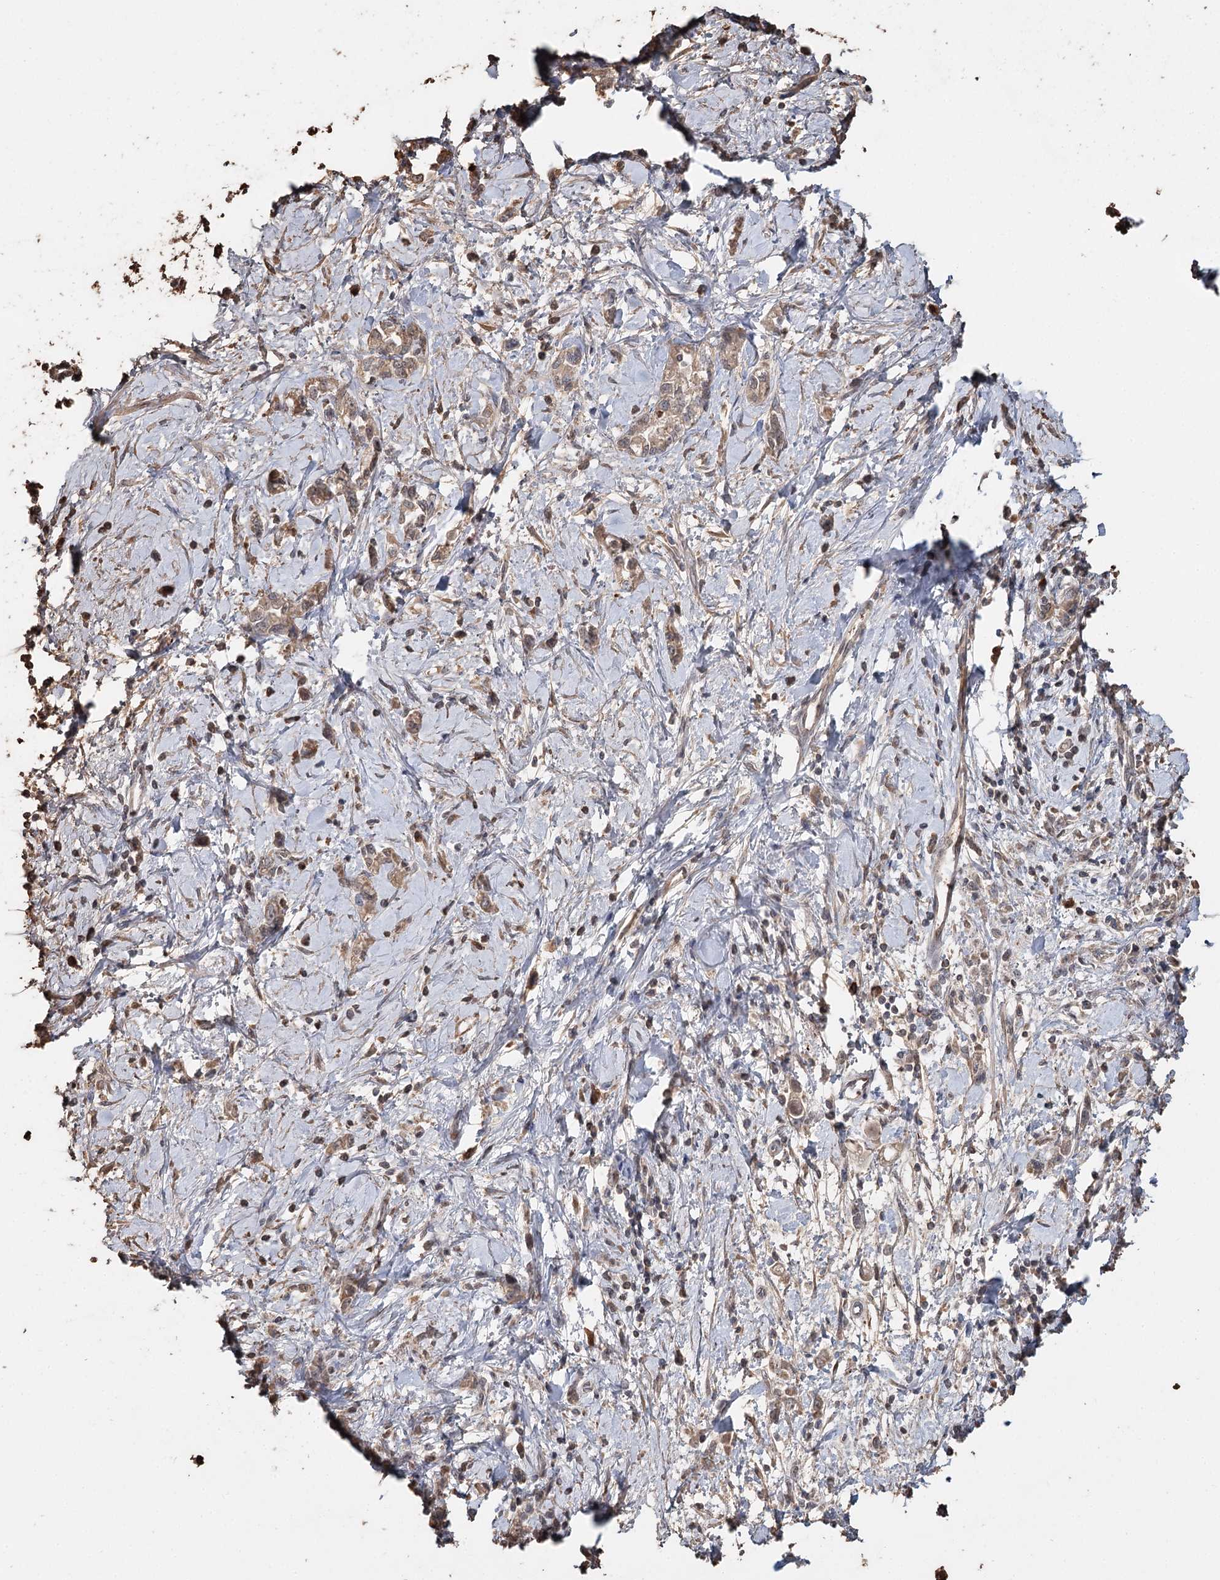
{"staining": {"intensity": "weak", "quantity": ">75%", "location": "cytoplasmic/membranous,nuclear"}, "tissue": "stomach cancer", "cell_type": "Tumor cells", "image_type": "cancer", "snomed": [{"axis": "morphology", "description": "Adenocarcinoma, NOS"}, {"axis": "topography", "description": "Stomach"}], "caption": "Immunohistochemistry histopathology image of neoplastic tissue: stomach cancer stained using IHC displays low levels of weak protein expression localized specifically in the cytoplasmic/membranous and nuclear of tumor cells, appearing as a cytoplasmic/membranous and nuclear brown color.", "gene": "SYVN1", "patient": {"sex": "female", "age": 76}}